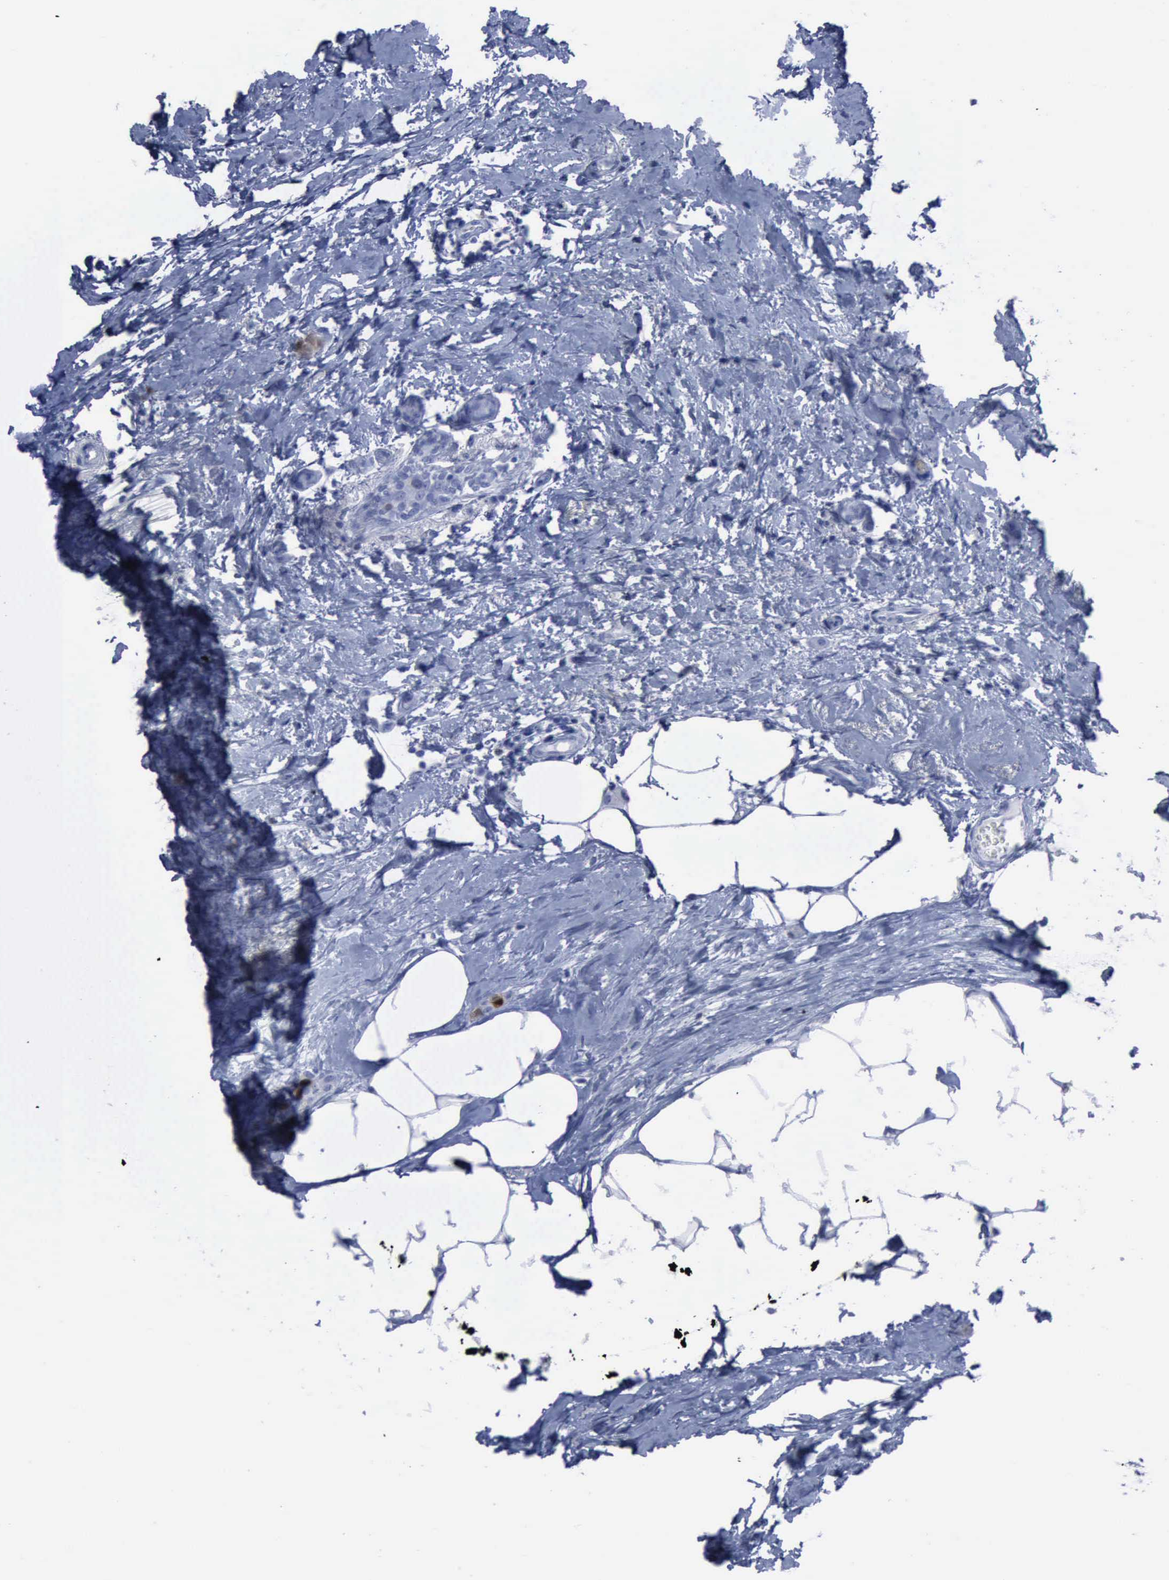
{"staining": {"intensity": "negative", "quantity": "none", "location": "none"}, "tissue": "breast cancer", "cell_type": "Tumor cells", "image_type": "cancer", "snomed": [{"axis": "morphology", "description": "Lobular carcinoma"}, {"axis": "topography", "description": "Breast"}], "caption": "DAB (3,3'-diaminobenzidine) immunohistochemical staining of human breast lobular carcinoma displays no significant staining in tumor cells. (Immunohistochemistry, brightfield microscopy, high magnification).", "gene": "CSTA", "patient": {"sex": "female", "age": 55}}